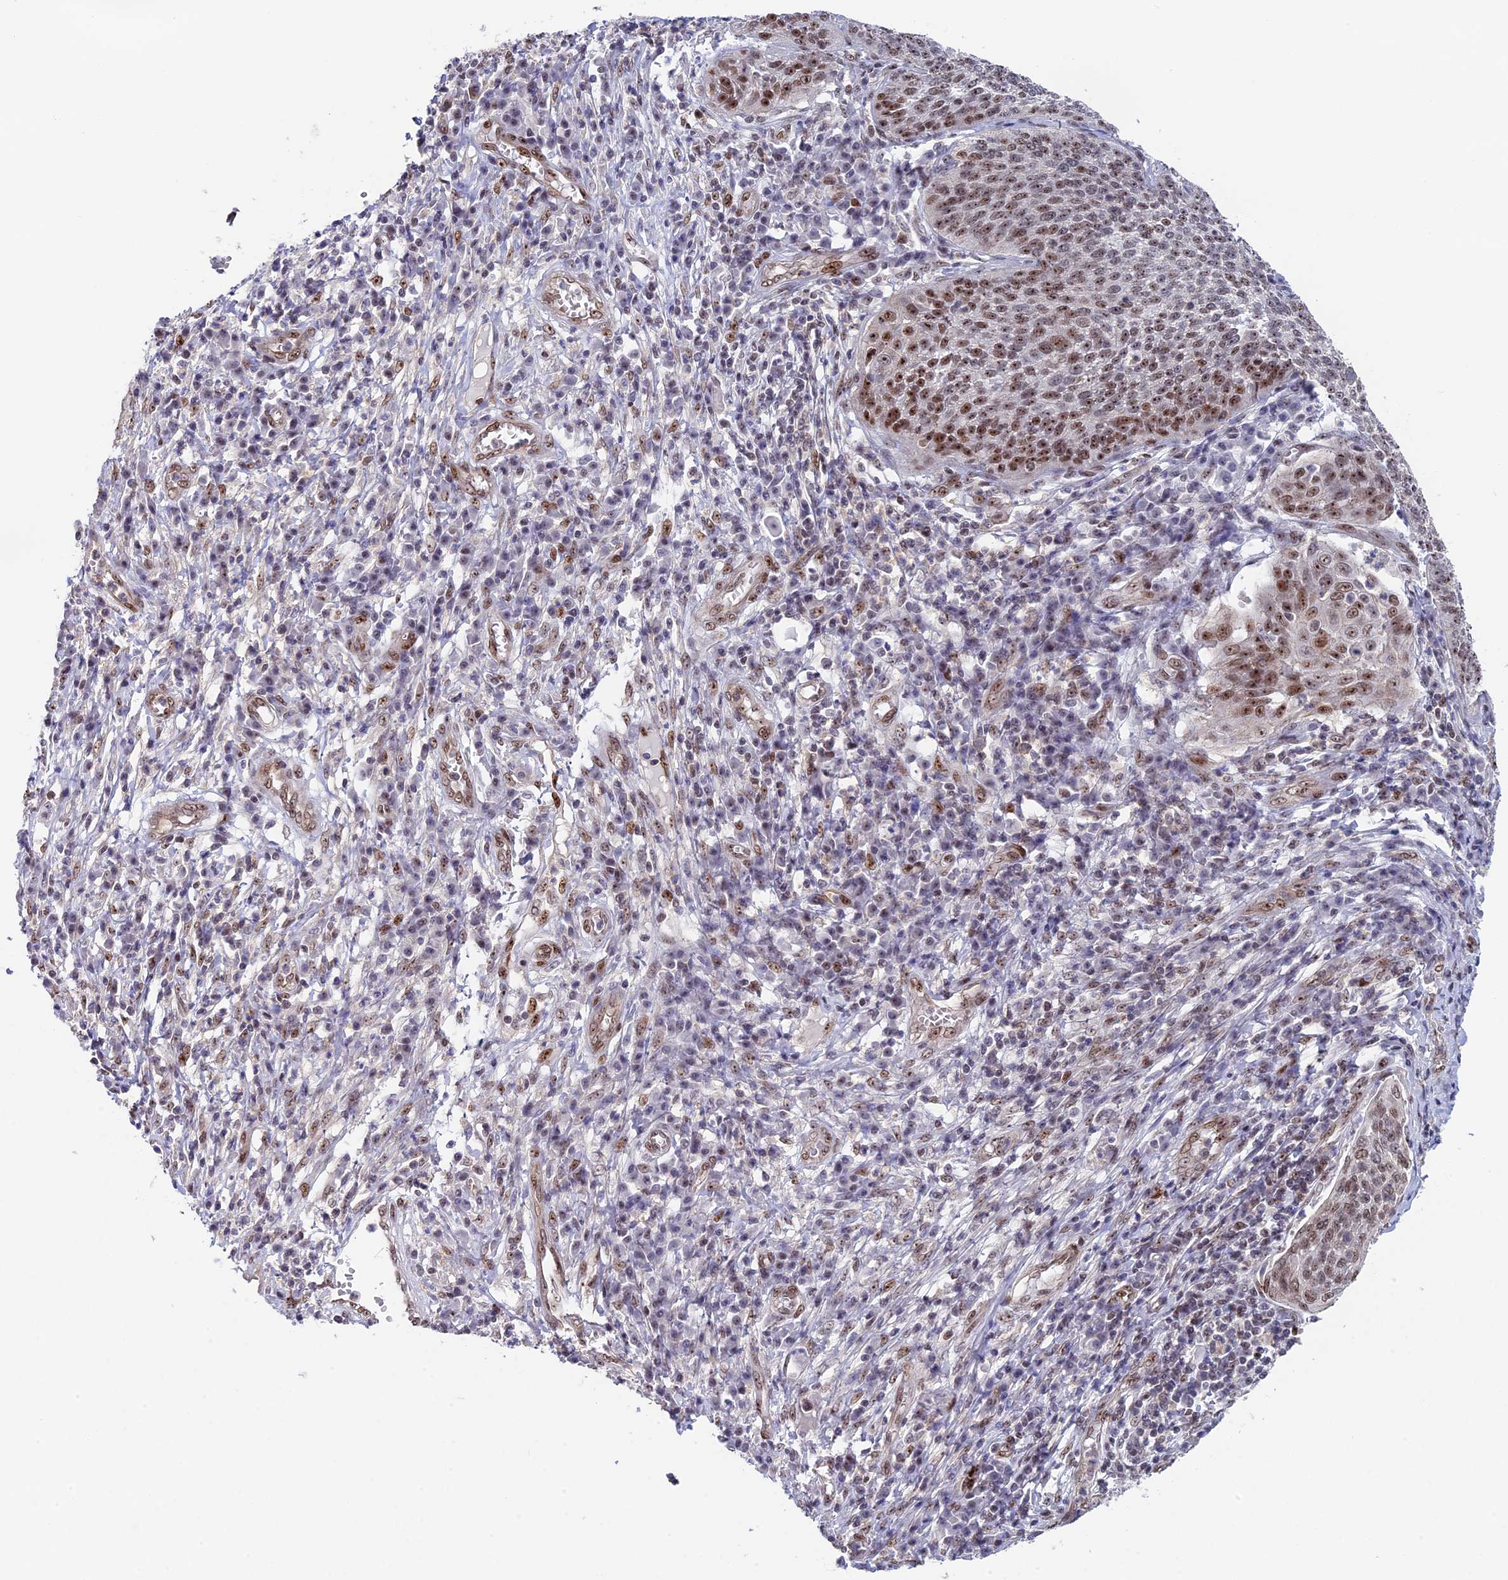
{"staining": {"intensity": "moderate", "quantity": ">75%", "location": "nuclear"}, "tissue": "cervical cancer", "cell_type": "Tumor cells", "image_type": "cancer", "snomed": [{"axis": "morphology", "description": "Squamous cell carcinoma, NOS"}, {"axis": "topography", "description": "Cervix"}], "caption": "This image shows immunohistochemistry staining of cervical squamous cell carcinoma, with medium moderate nuclear expression in approximately >75% of tumor cells.", "gene": "CCDC86", "patient": {"sex": "female", "age": 34}}